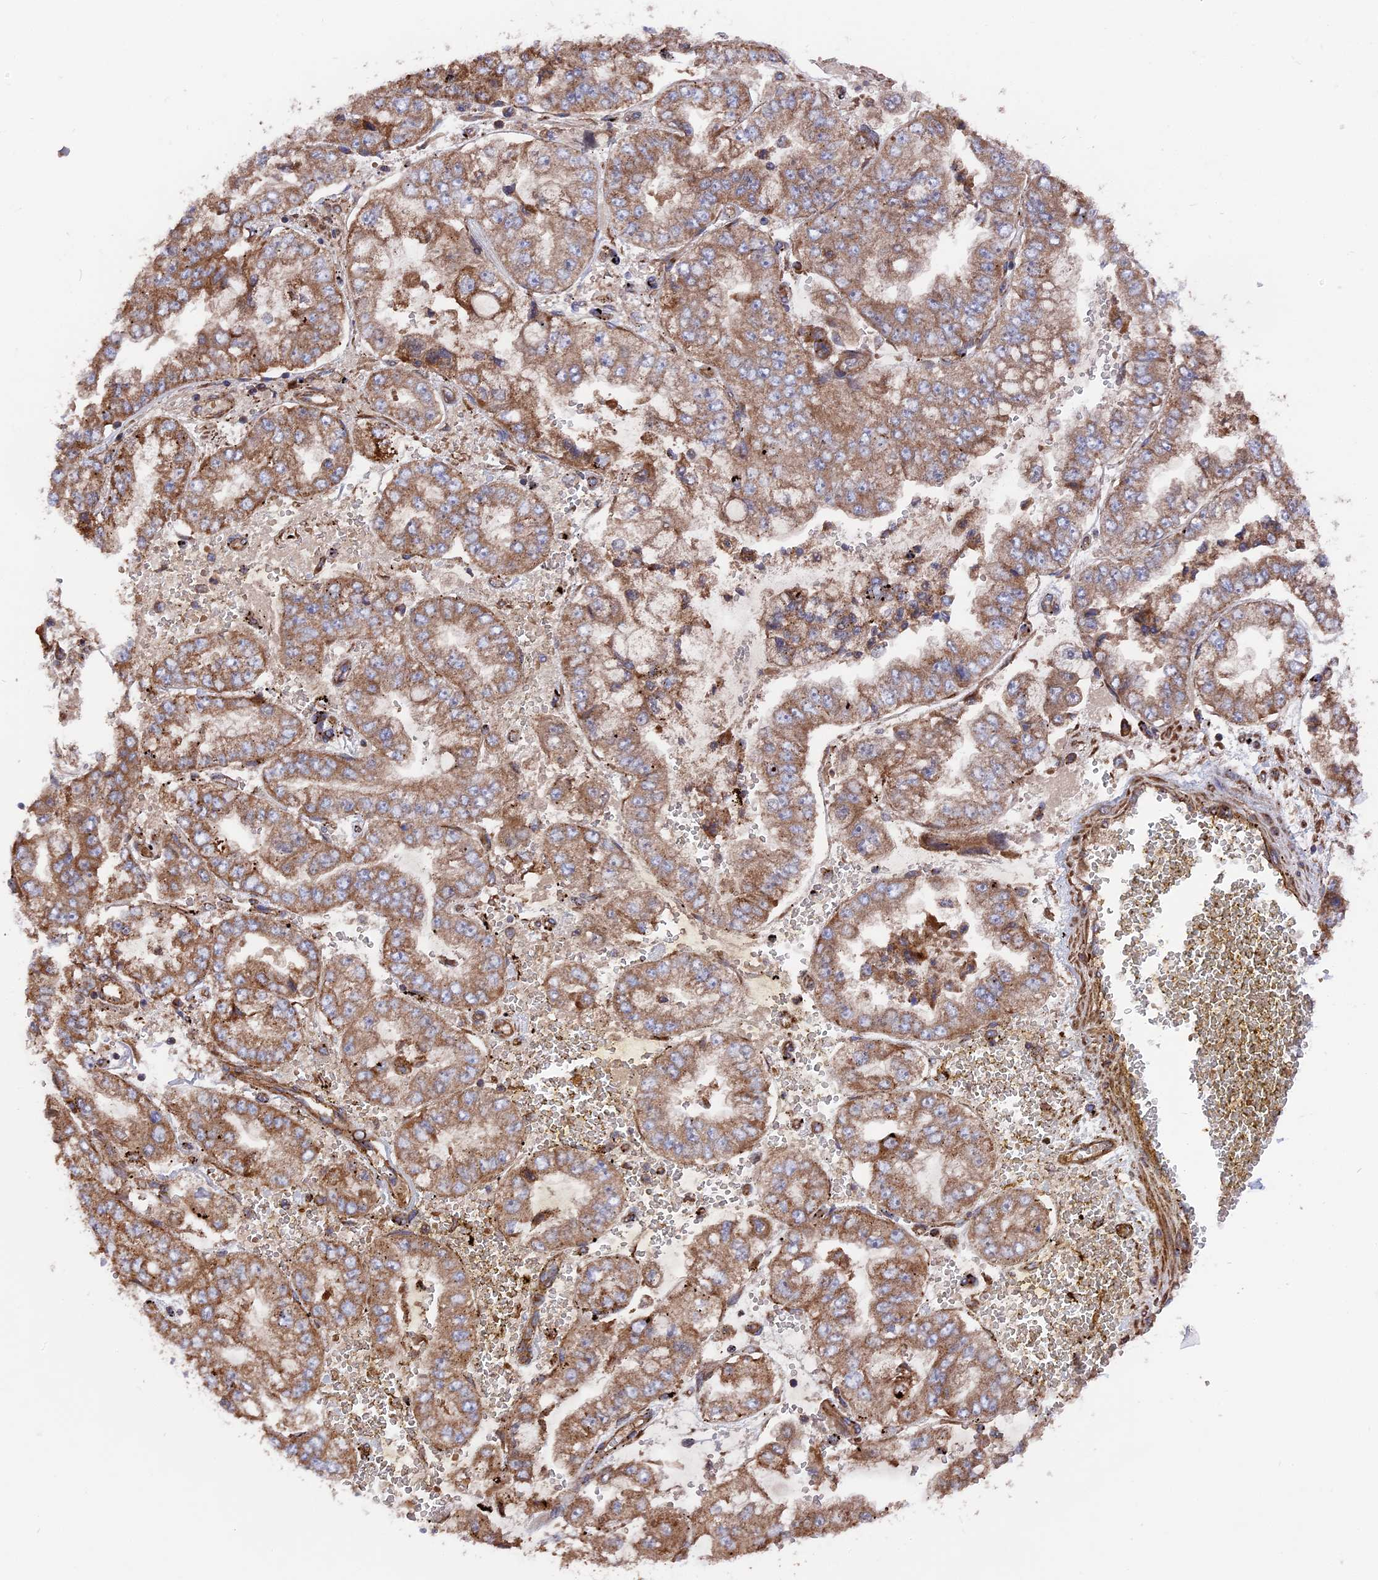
{"staining": {"intensity": "moderate", "quantity": ">75%", "location": "cytoplasmic/membranous"}, "tissue": "stomach cancer", "cell_type": "Tumor cells", "image_type": "cancer", "snomed": [{"axis": "morphology", "description": "Adenocarcinoma, NOS"}, {"axis": "topography", "description": "Stomach"}], "caption": "This image displays IHC staining of human stomach cancer, with medium moderate cytoplasmic/membranous staining in approximately >75% of tumor cells.", "gene": "TELO2", "patient": {"sex": "male", "age": 76}}